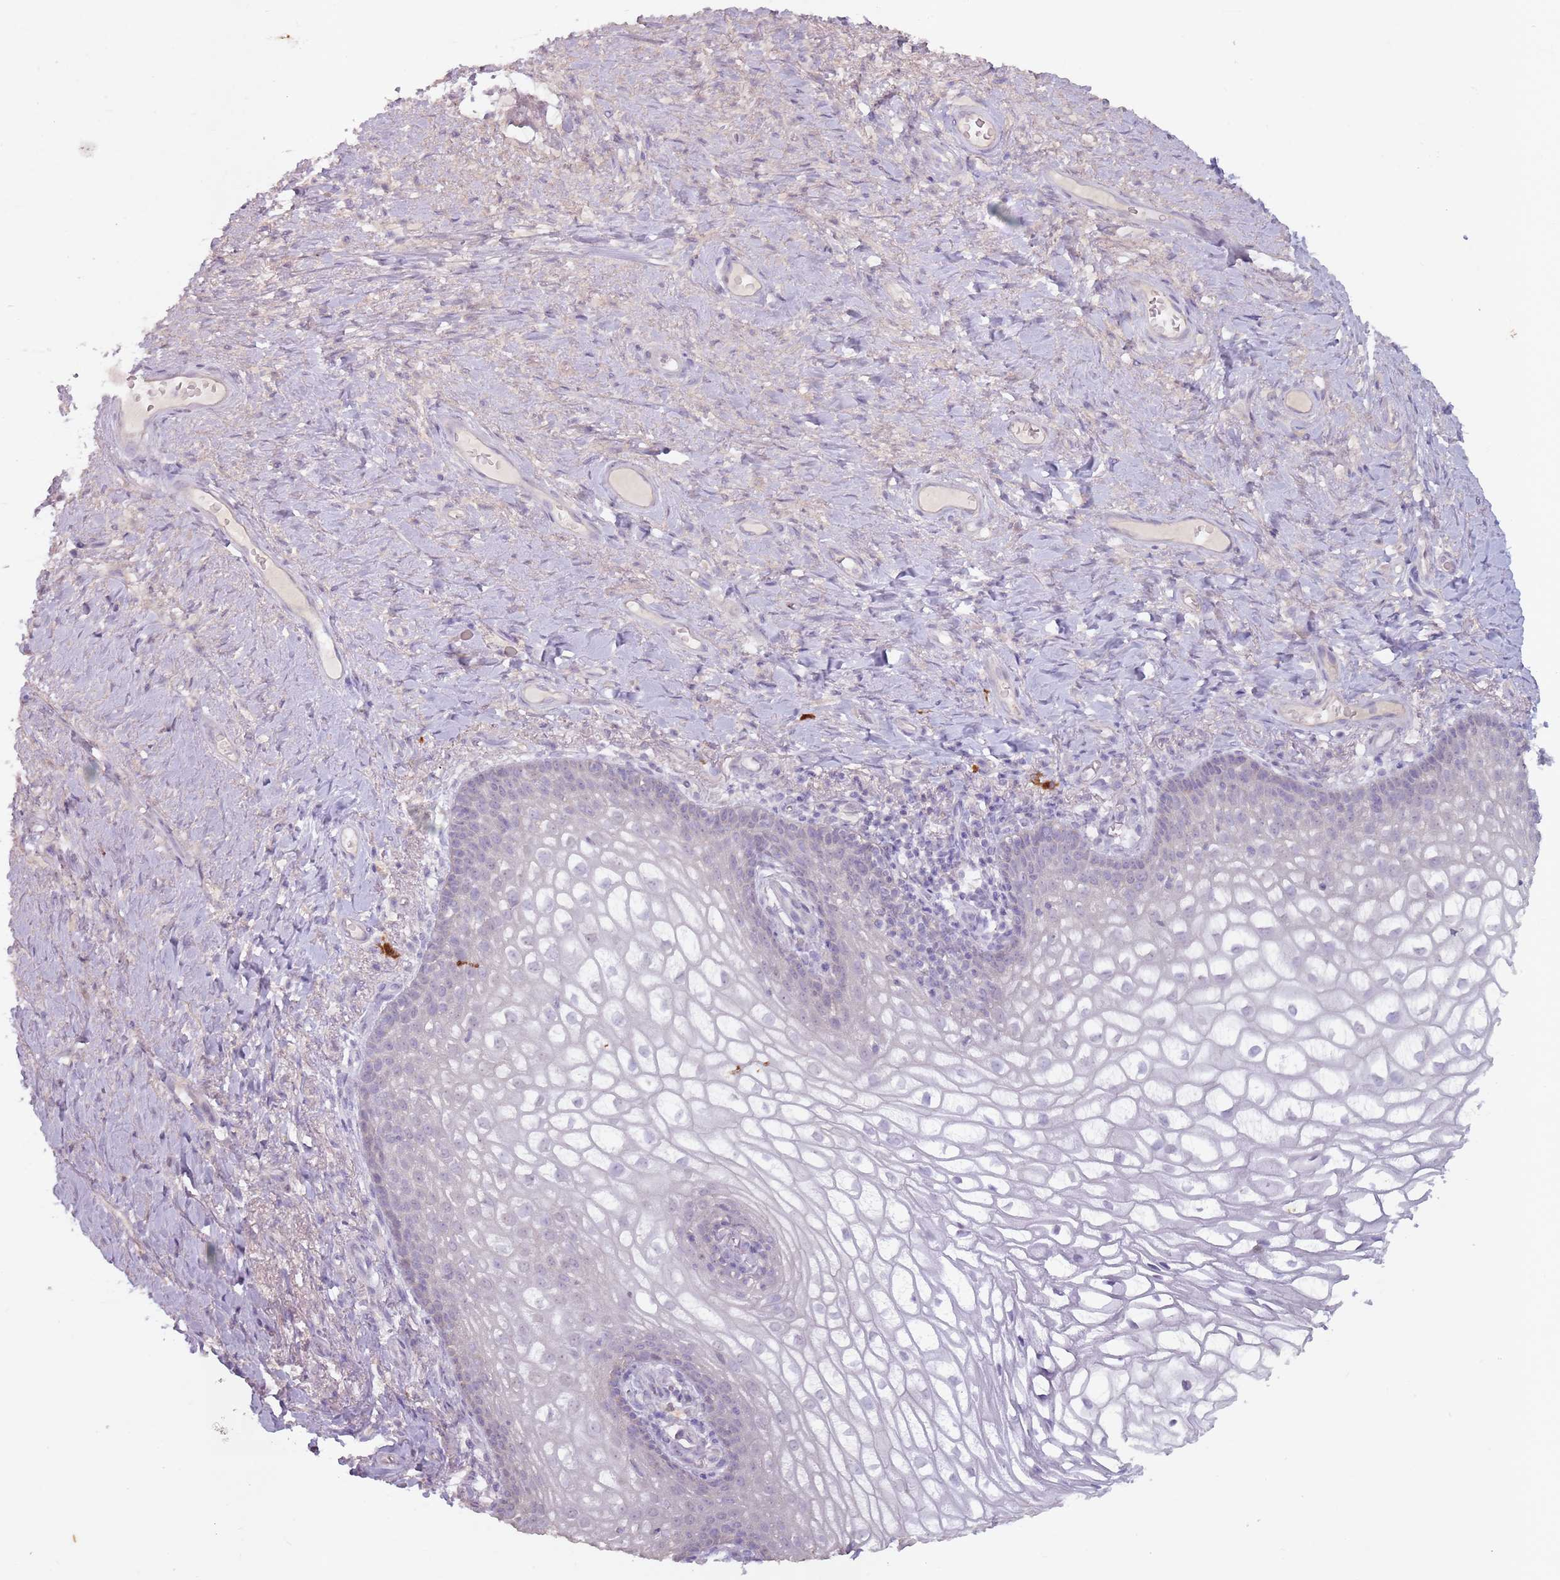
{"staining": {"intensity": "negative", "quantity": "none", "location": "none"}, "tissue": "vagina", "cell_type": "Squamous epithelial cells", "image_type": "normal", "snomed": [{"axis": "morphology", "description": "Normal tissue, NOS"}, {"axis": "topography", "description": "Vagina"}], "caption": "The micrograph displays no staining of squamous epithelial cells in normal vagina. (Immunohistochemistry, brightfield microscopy, high magnification).", "gene": "STYK1", "patient": {"sex": "female", "age": 60}}